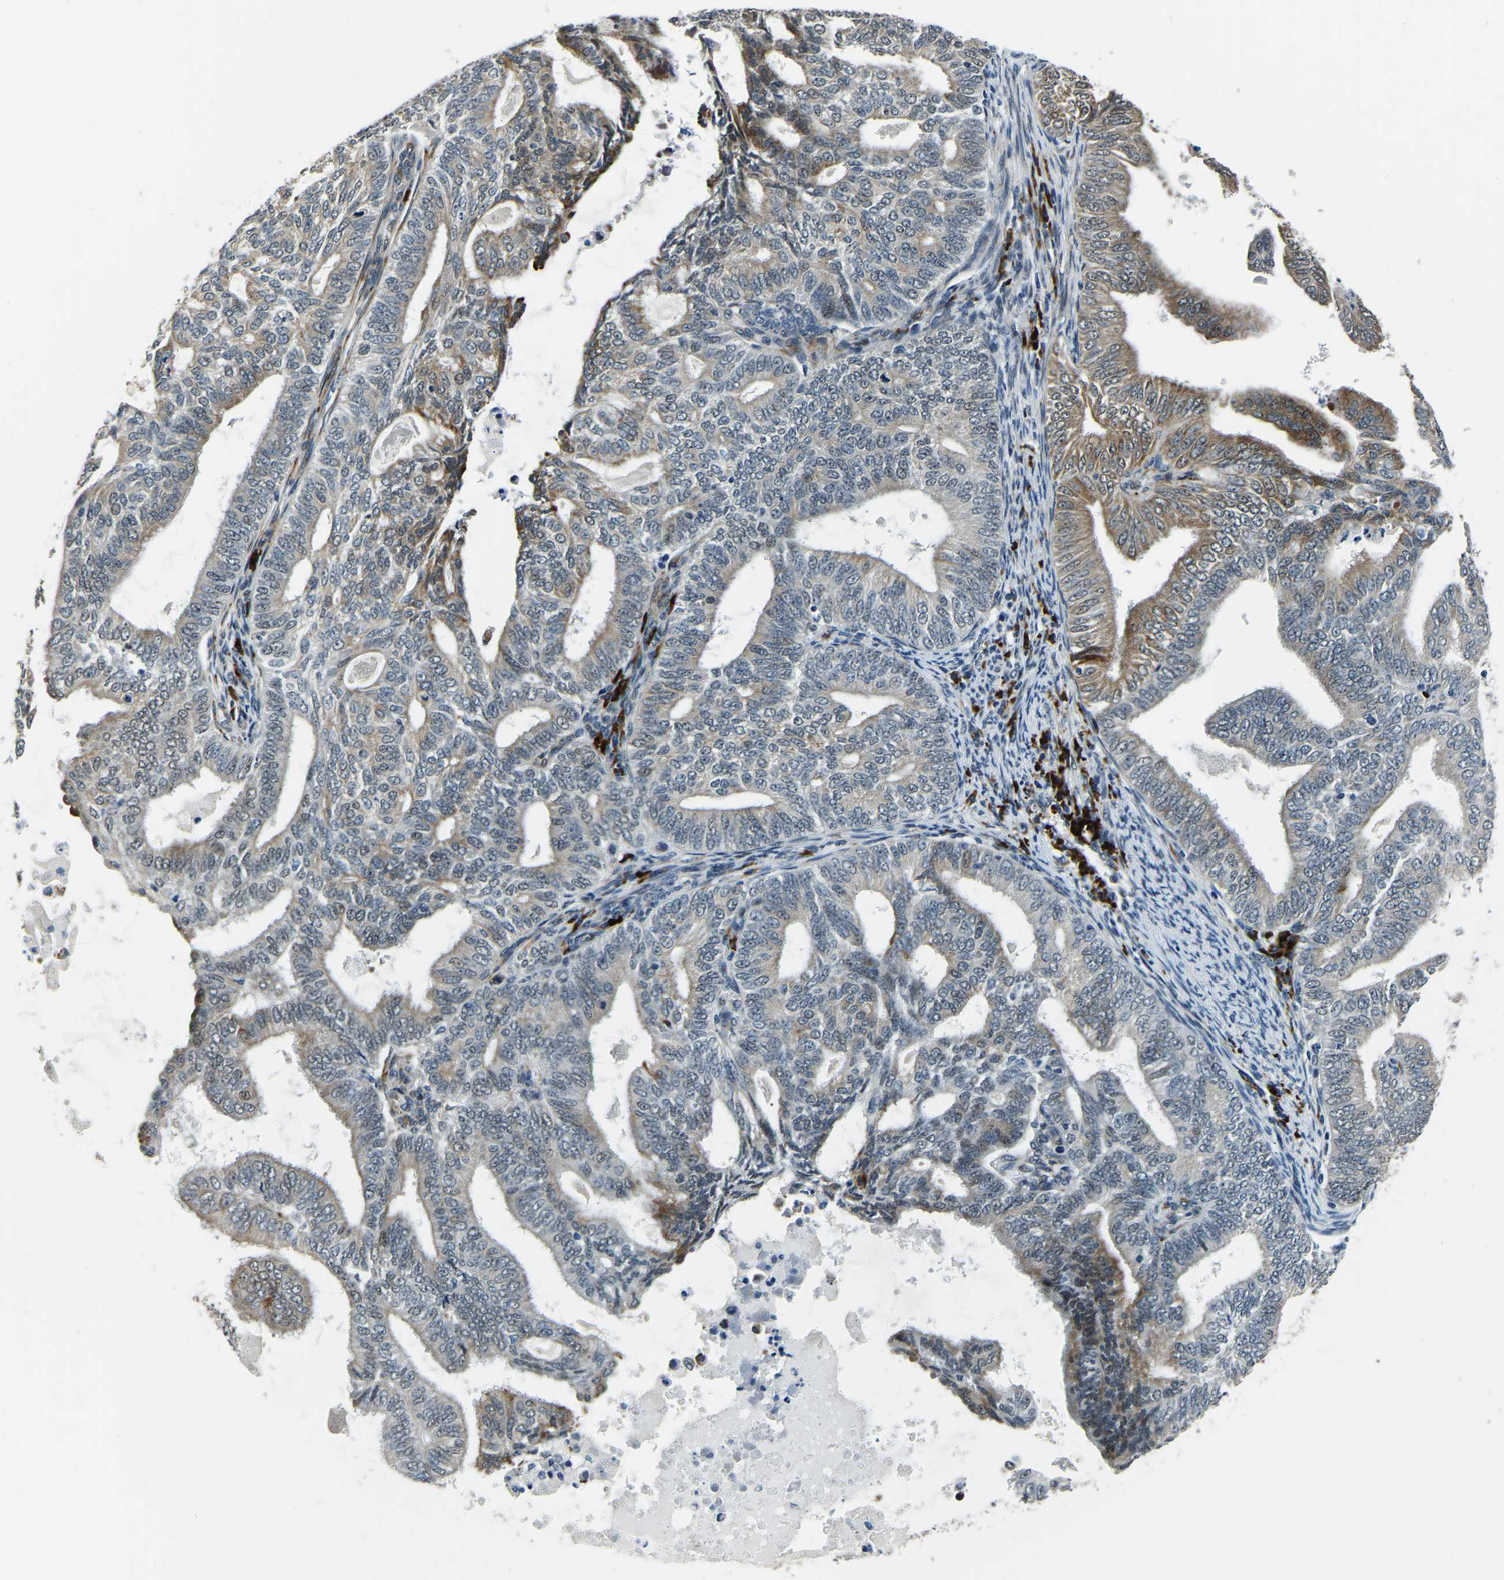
{"staining": {"intensity": "moderate", "quantity": "<25%", "location": "cytoplasmic/membranous,nuclear"}, "tissue": "endometrial cancer", "cell_type": "Tumor cells", "image_type": "cancer", "snomed": [{"axis": "morphology", "description": "Adenocarcinoma, NOS"}, {"axis": "topography", "description": "Endometrium"}], "caption": "An image showing moderate cytoplasmic/membranous and nuclear positivity in about <25% of tumor cells in adenocarcinoma (endometrial), as visualized by brown immunohistochemical staining.", "gene": "ING2", "patient": {"sex": "female", "age": 58}}